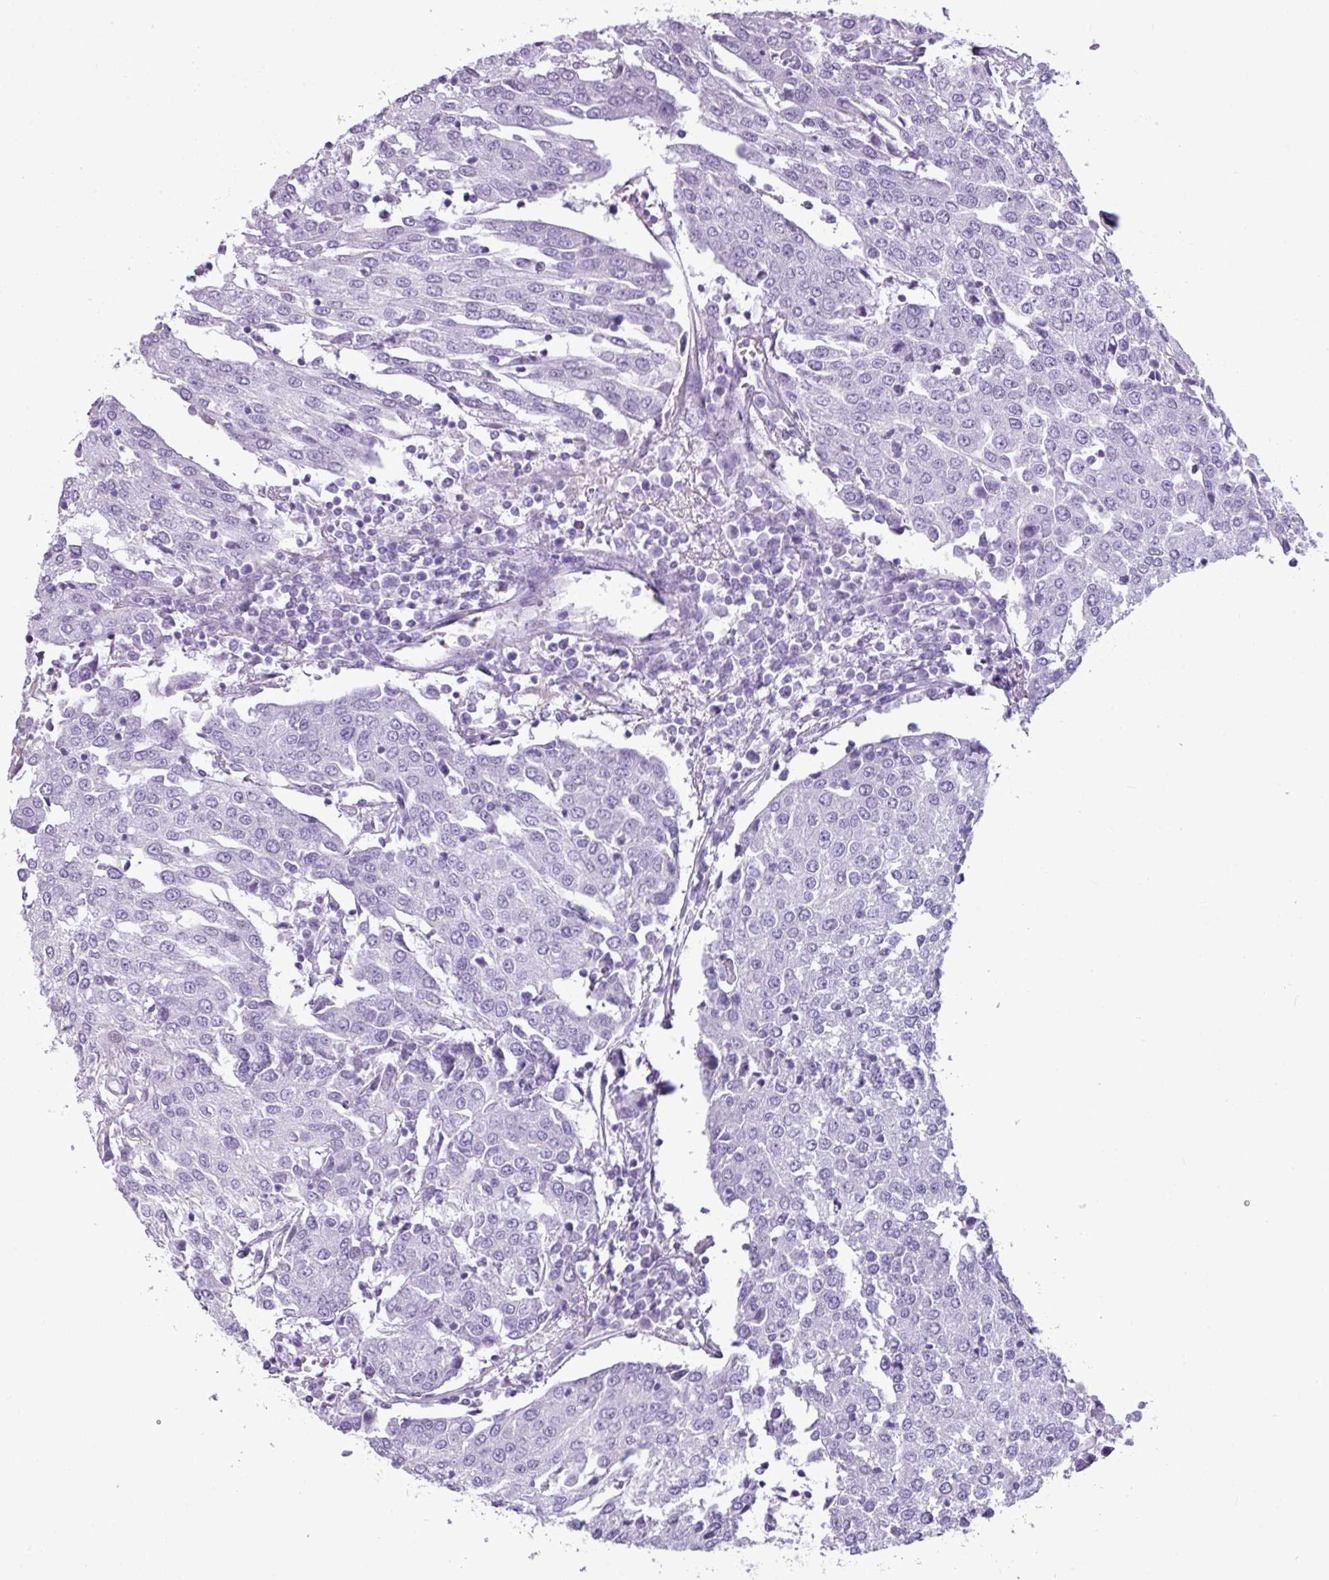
{"staining": {"intensity": "negative", "quantity": "none", "location": "none"}, "tissue": "urothelial cancer", "cell_type": "Tumor cells", "image_type": "cancer", "snomed": [{"axis": "morphology", "description": "Urothelial carcinoma, High grade"}, {"axis": "topography", "description": "Urinary bladder"}], "caption": "High magnification brightfield microscopy of urothelial cancer stained with DAB (brown) and counterstained with hematoxylin (blue): tumor cells show no significant expression.", "gene": "AMY1B", "patient": {"sex": "female", "age": 85}}